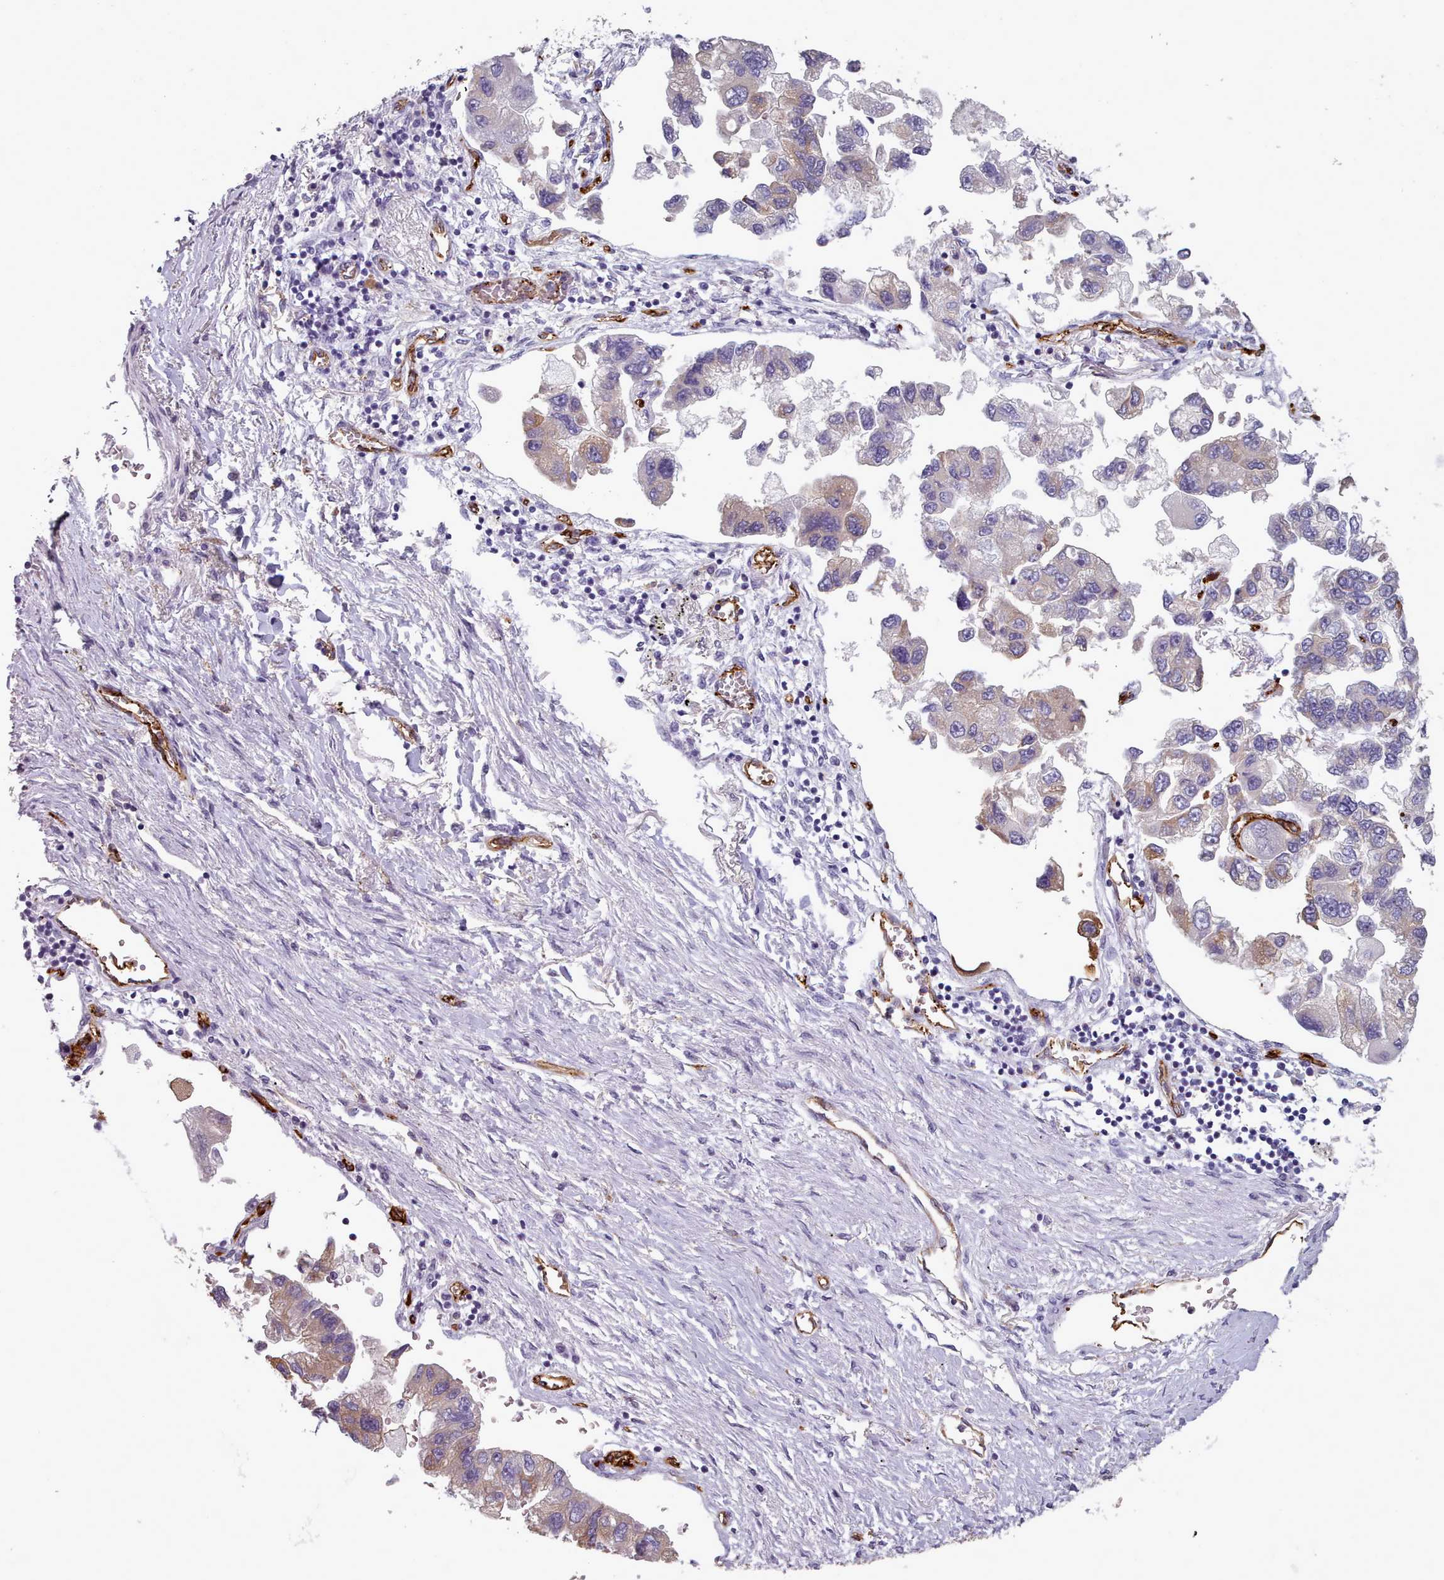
{"staining": {"intensity": "moderate", "quantity": "<25%", "location": "cytoplasmic/membranous"}, "tissue": "lung cancer", "cell_type": "Tumor cells", "image_type": "cancer", "snomed": [{"axis": "morphology", "description": "Adenocarcinoma, NOS"}, {"axis": "topography", "description": "Lung"}], "caption": "A low amount of moderate cytoplasmic/membranous expression is identified in approximately <25% of tumor cells in lung cancer (adenocarcinoma) tissue. (IHC, brightfield microscopy, high magnification).", "gene": "CD300LF", "patient": {"sex": "female", "age": 54}}